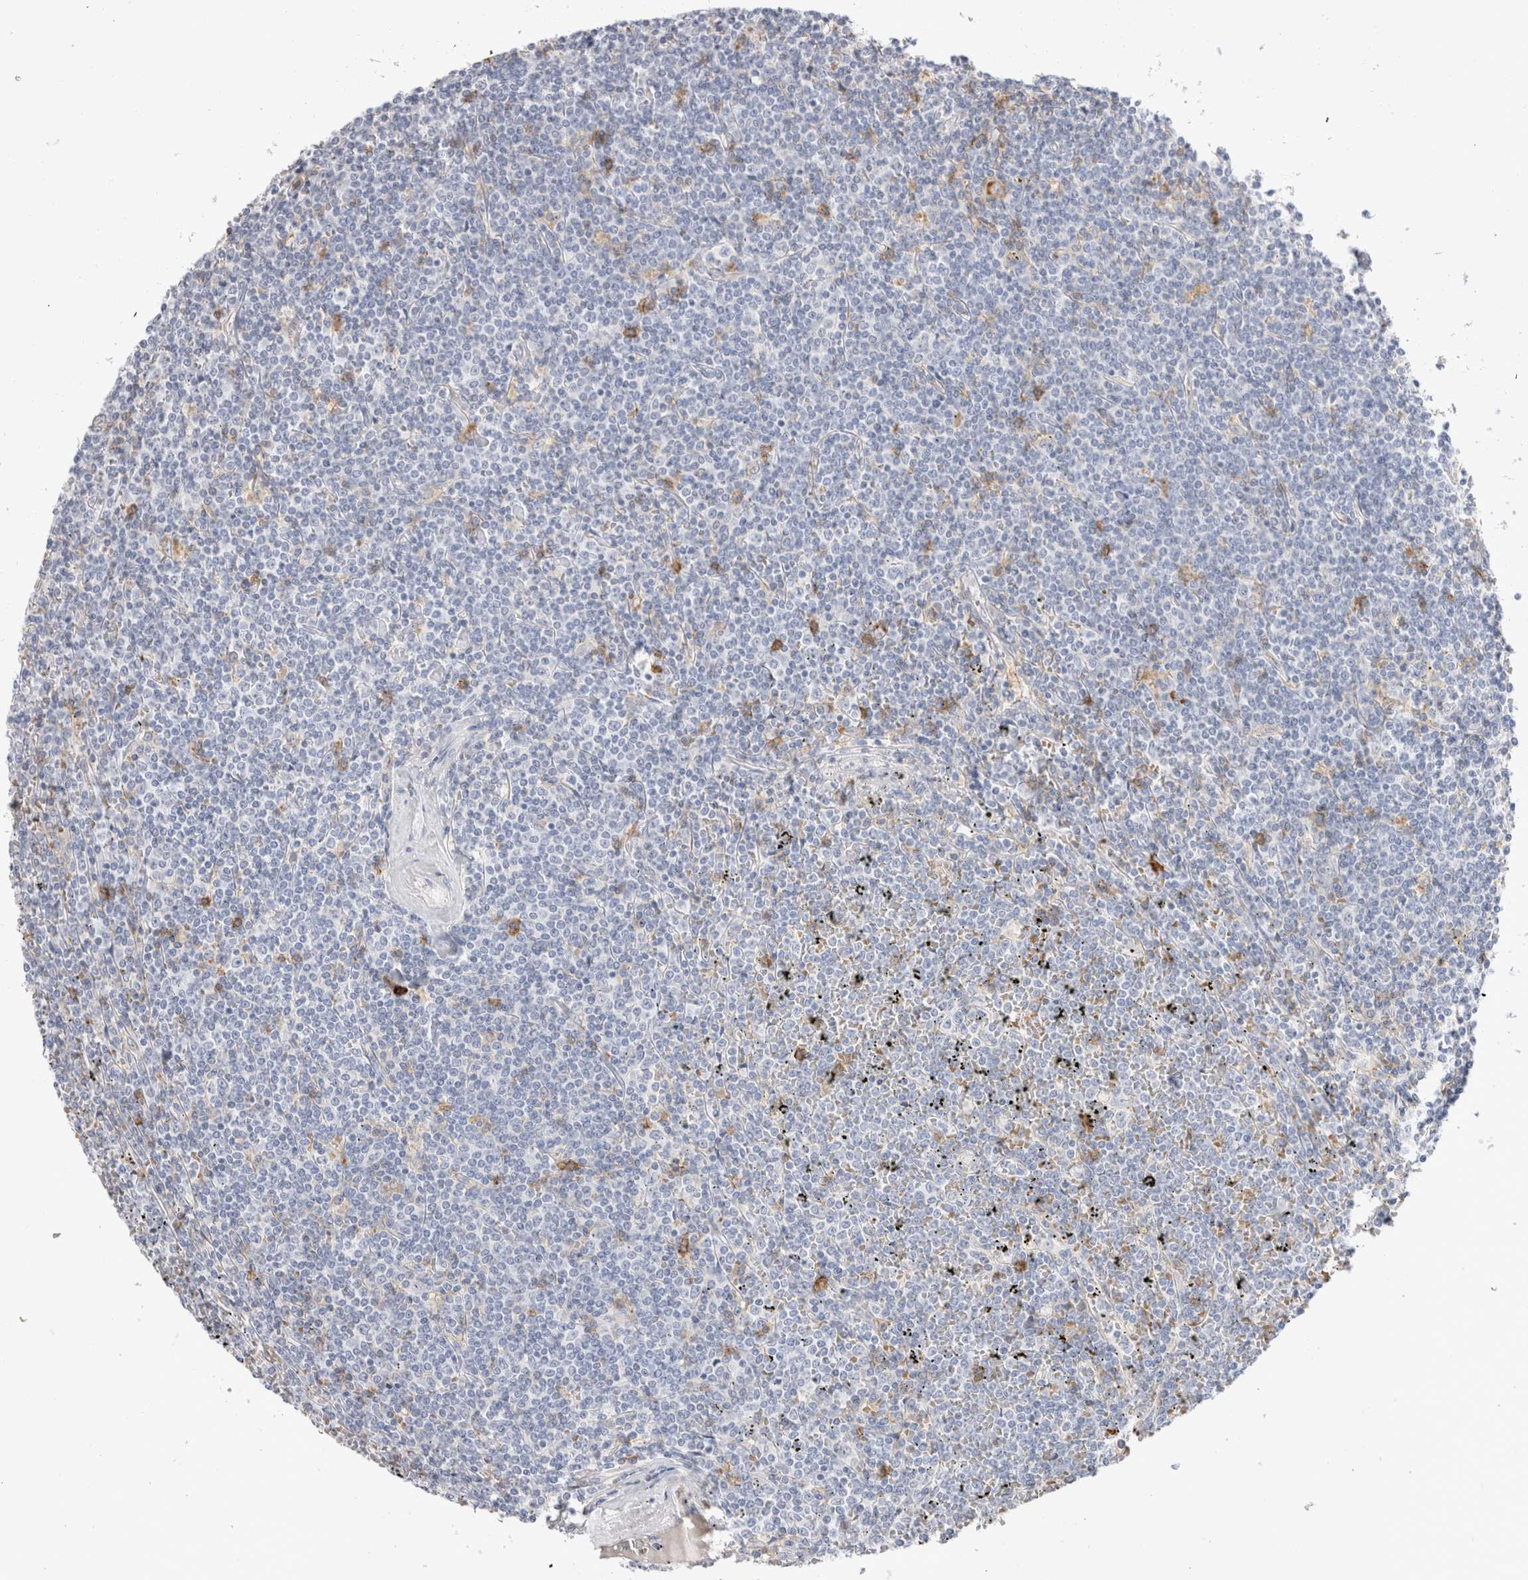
{"staining": {"intensity": "negative", "quantity": "none", "location": "none"}, "tissue": "lymphoma", "cell_type": "Tumor cells", "image_type": "cancer", "snomed": [{"axis": "morphology", "description": "Malignant lymphoma, non-Hodgkin's type, Low grade"}, {"axis": "topography", "description": "Spleen"}], "caption": "An IHC photomicrograph of lymphoma is shown. There is no staining in tumor cells of lymphoma. Nuclei are stained in blue.", "gene": "CD38", "patient": {"sex": "female", "age": 19}}